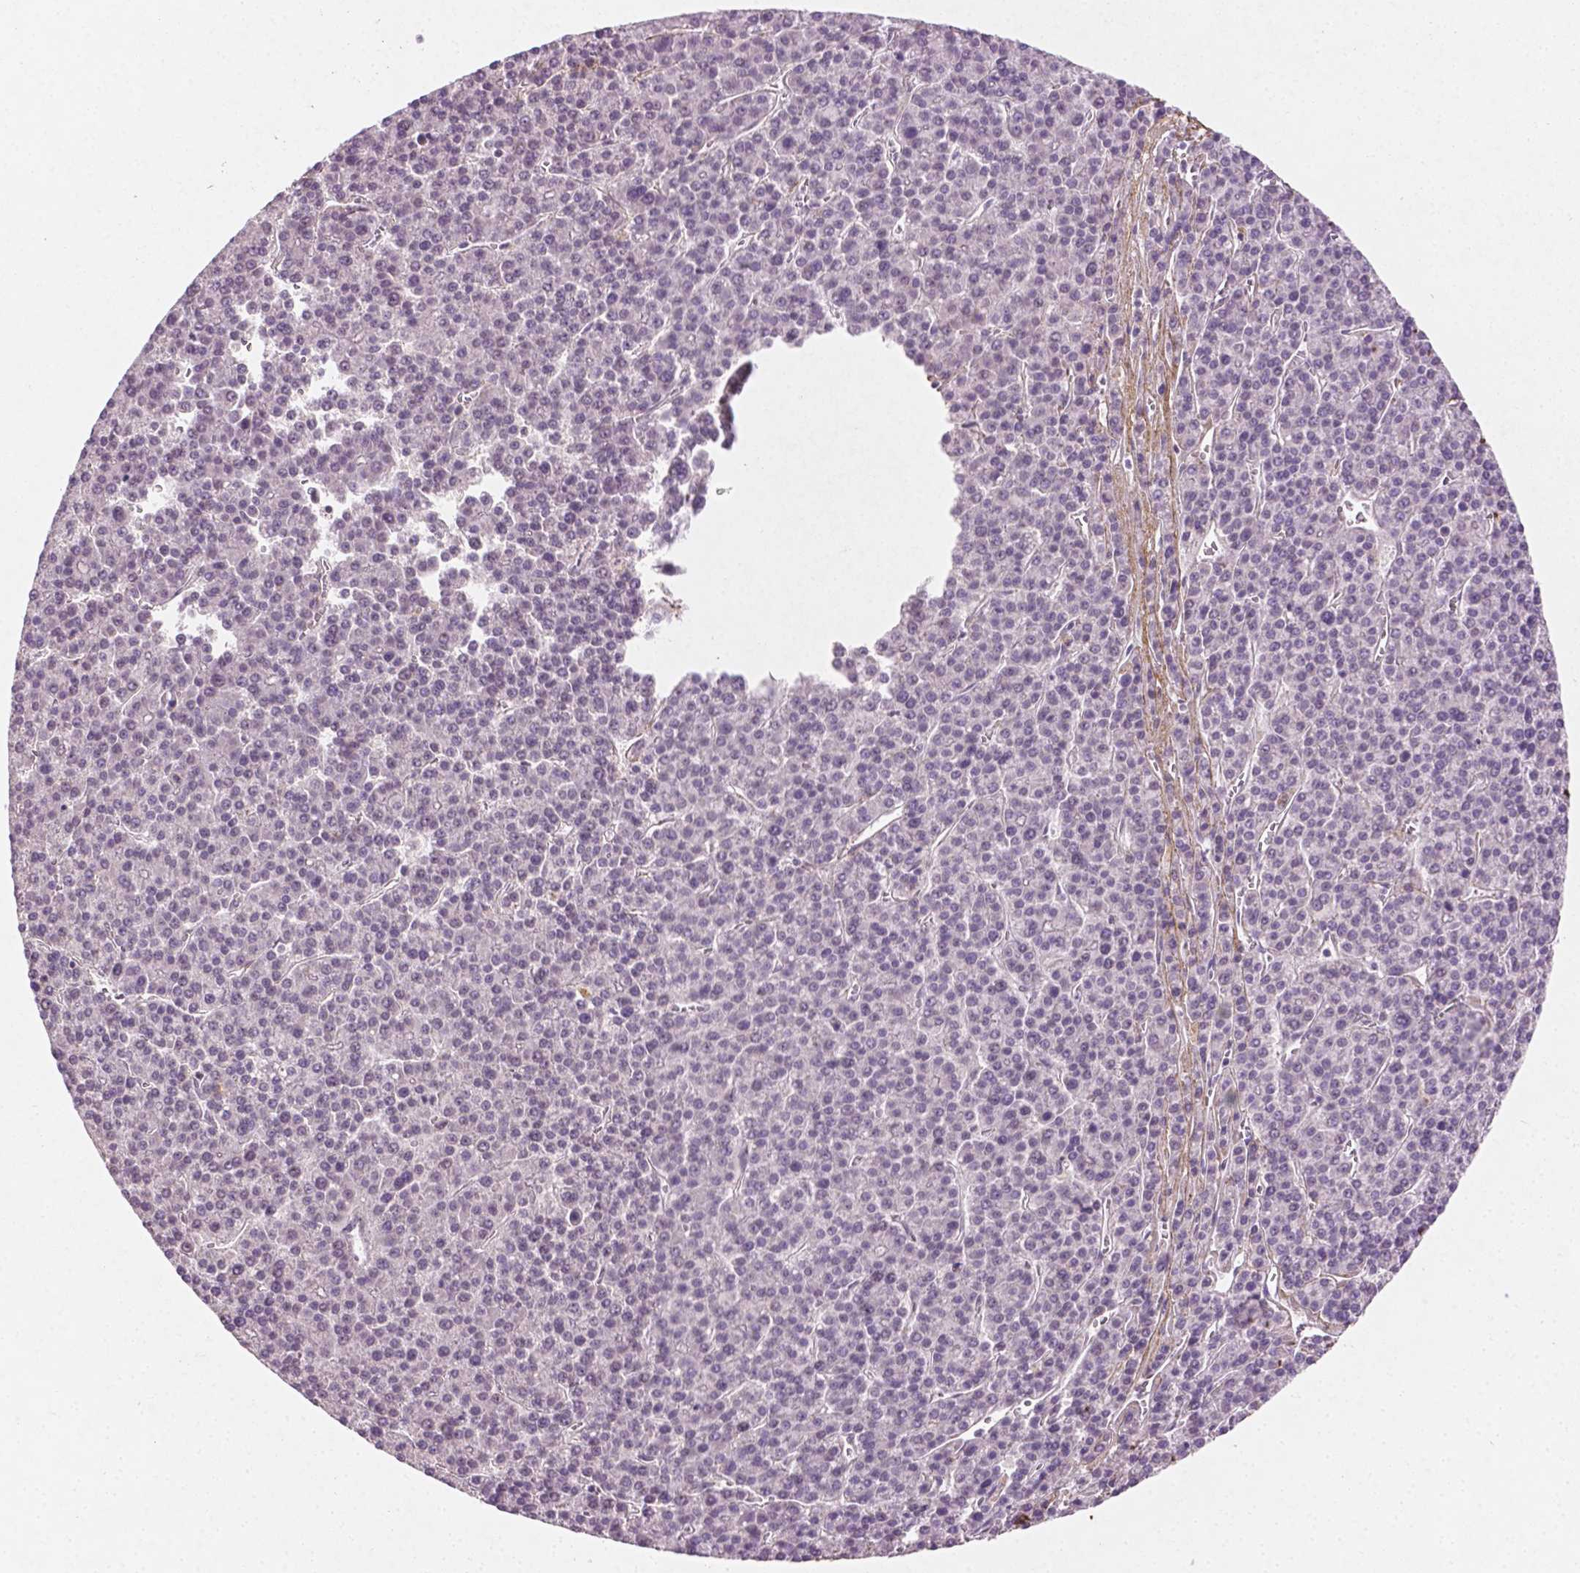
{"staining": {"intensity": "negative", "quantity": "none", "location": "none"}, "tissue": "liver cancer", "cell_type": "Tumor cells", "image_type": "cancer", "snomed": [{"axis": "morphology", "description": "Carcinoma, Hepatocellular, NOS"}, {"axis": "topography", "description": "Liver"}], "caption": "There is no significant staining in tumor cells of liver cancer.", "gene": "DLG2", "patient": {"sex": "female", "age": 58}}